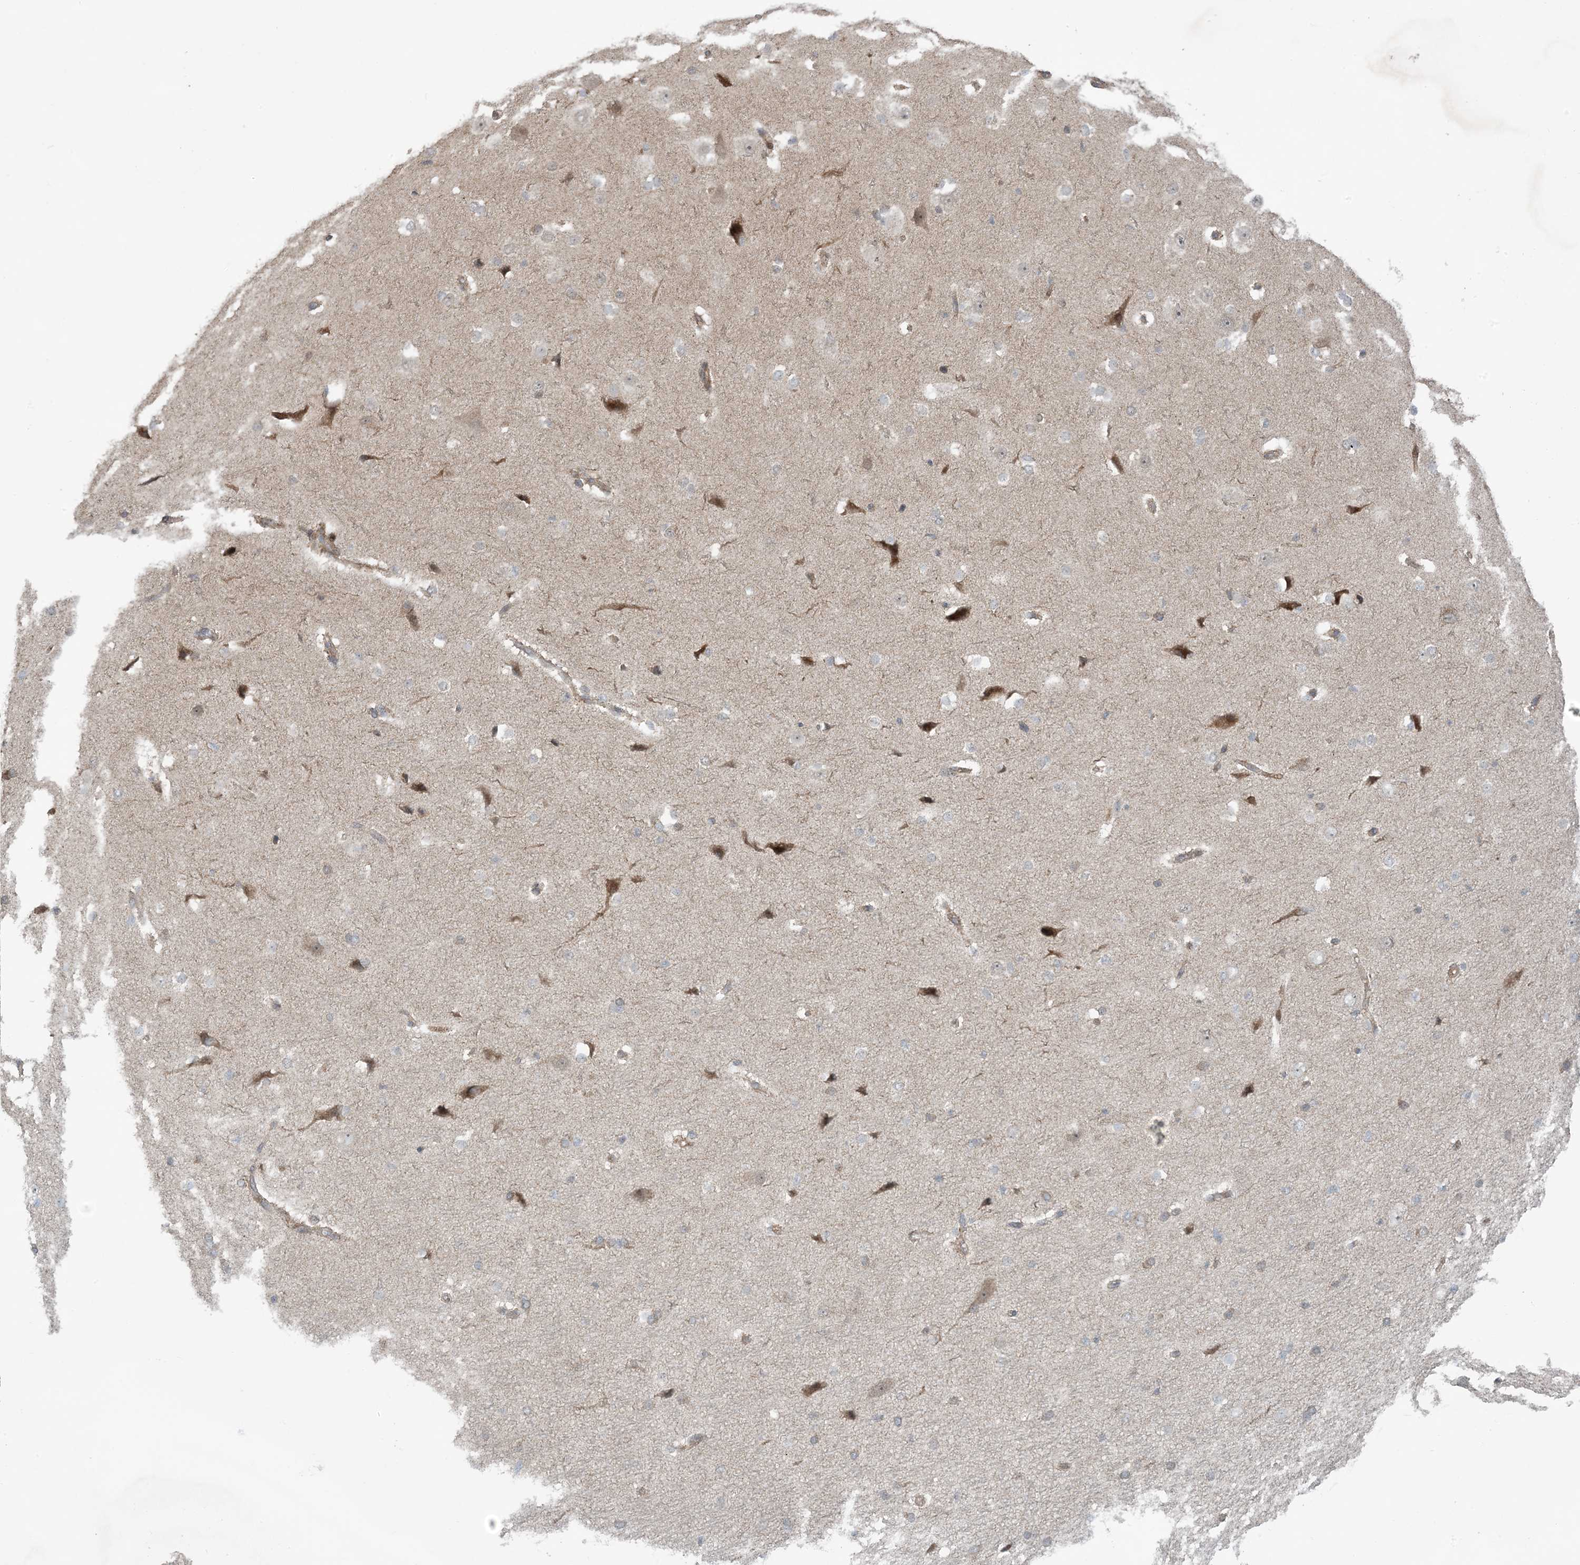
{"staining": {"intensity": "negative", "quantity": "none", "location": "none"}, "tissue": "cerebral cortex", "cell_type": "Endothelial cells", "image_type": "normal", "snomed": [{"axis": "morphology", "description": "Normal tissue, NOS"}, {"axis": "morphology", "description": "Developmental malformation"}, {"axis": "topography", "description": "Cerebral cortex"}], "caption": "Immunohistochemical staining of benign cerebral cortex displays no significant positivity in endothelial cells. (Brightfield microscopy of DAB (3,3'-diaminobenzidine) immunohistochemistry (IHC) at high magnification).", "gene": "PHLDB2", "patient": {"sex": "female", "age": 30}}